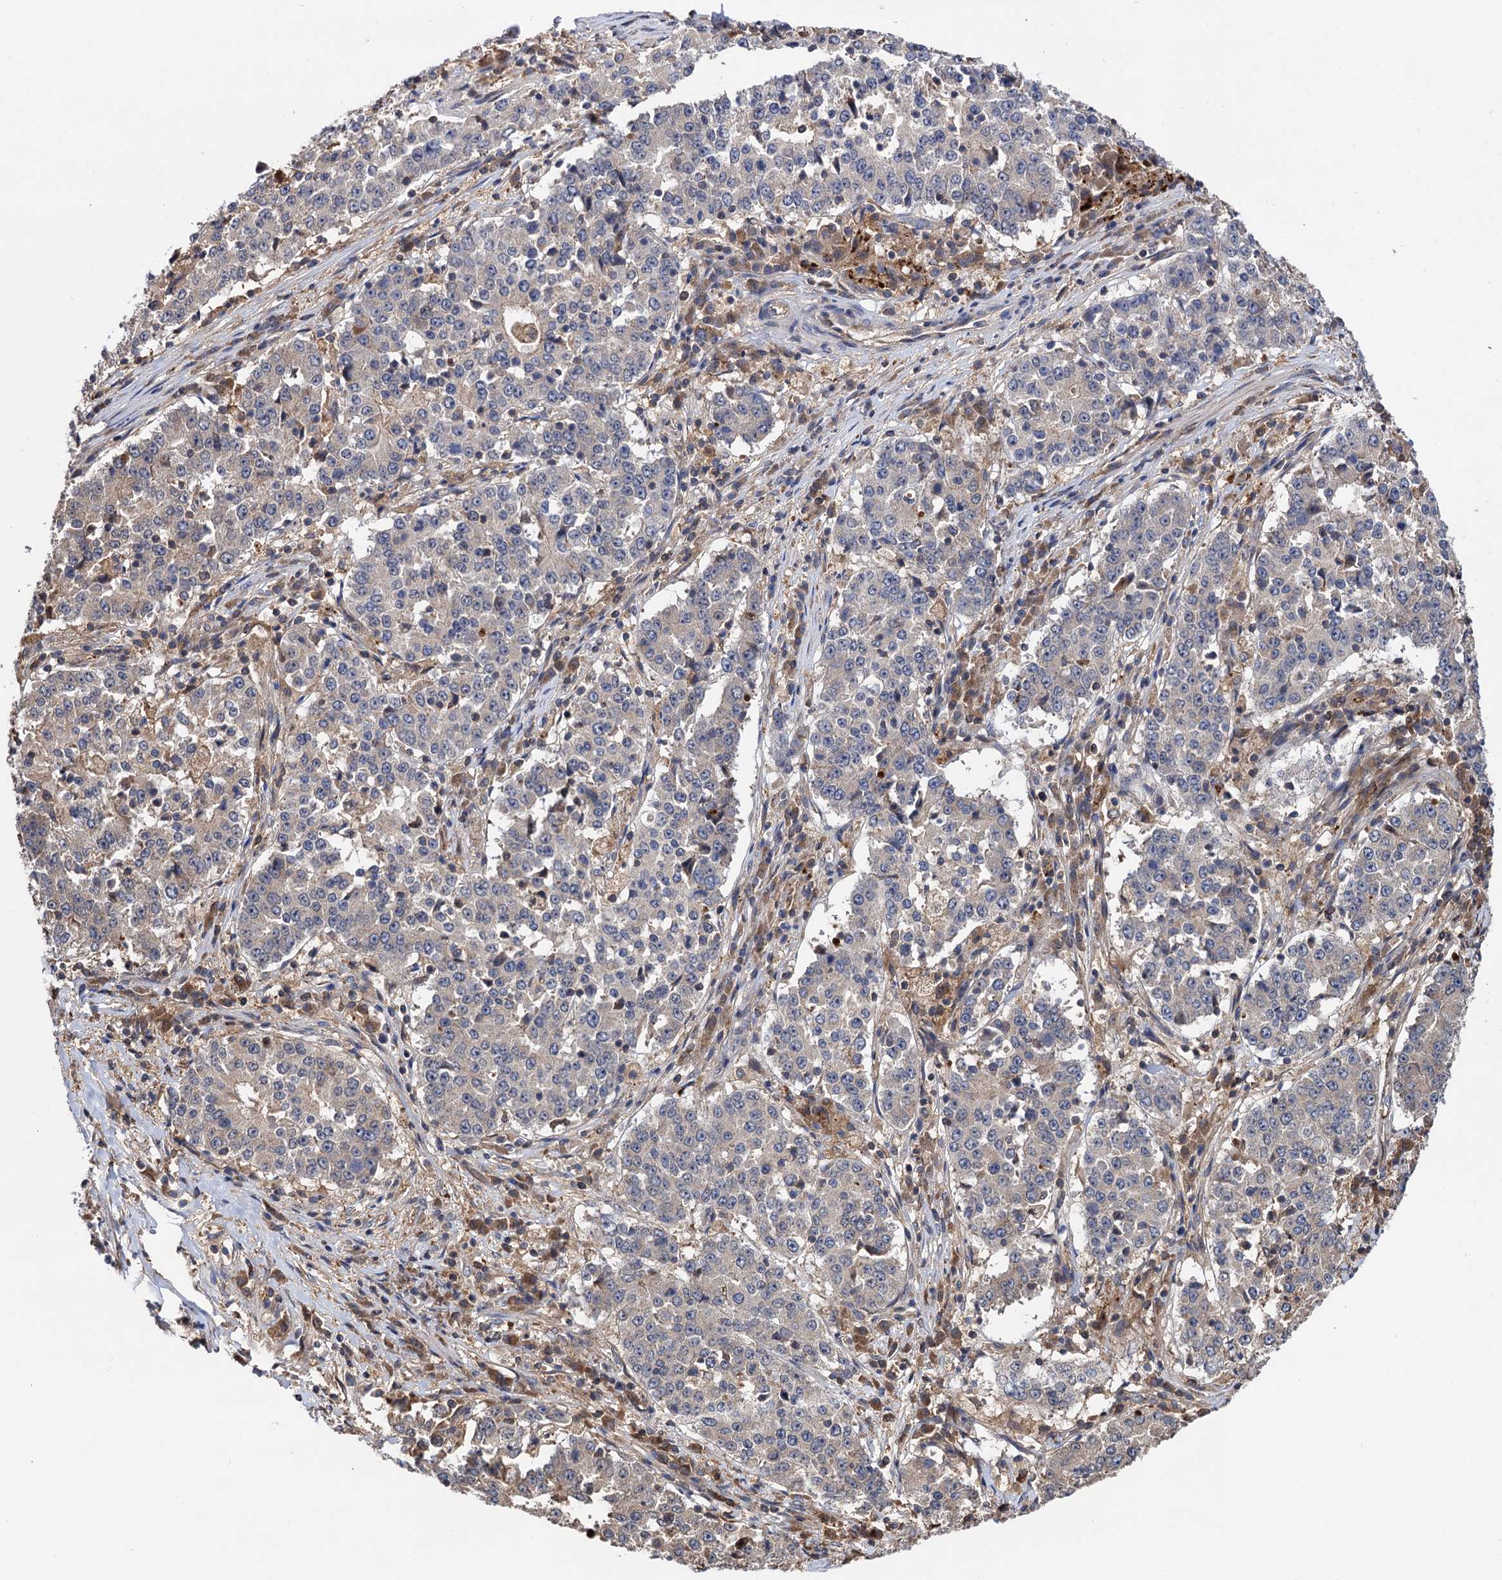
{"staining": {"intensity": "negative", "quantity": "none", "location": "none"}, "tissue": "stomach cancer", "cell_type": "Tumor cells", "image_type": "cancer", "snomed": [{"axis": "morphology", "description": "Adenocarcinoma, NOS"}, {"axis": "topography", "description": "Stomach"}], "caption": "This is an IHC histopathology image of stomach adenocarcinoma. There is no positivity in tumor cells.", "gene": "SELENOP", "patient": {"sex": "male", "age": 59}}